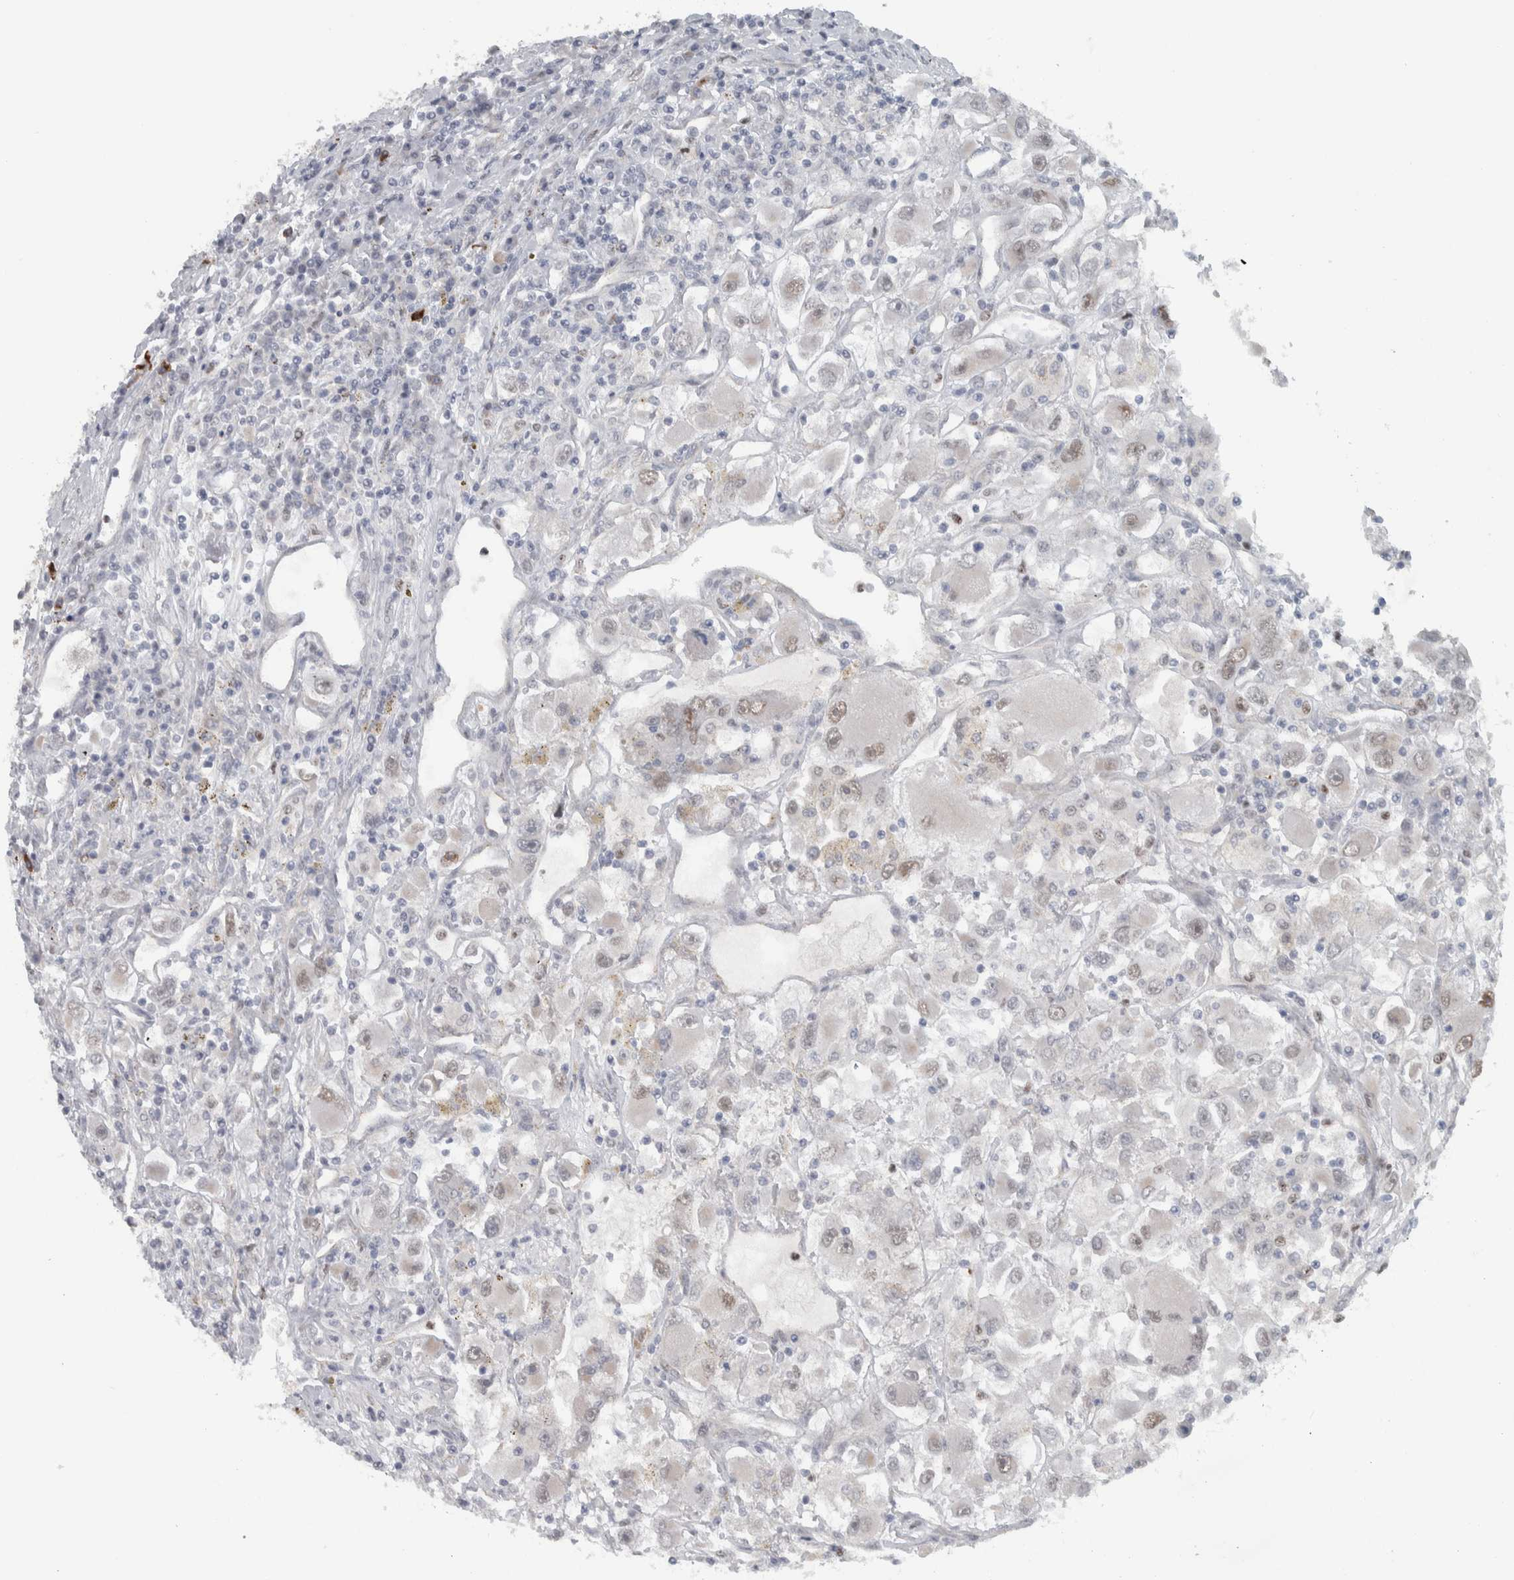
{"staining": {"intensity": "weak", "quantity": "<25%", "location": "nuclear"}, "tissue": "renal cancer", "cell_type": "Tumor cells", "image_type": "cancer", "snomed": [{"axis": "morphology", "description": "Adenocarcinoma, NOS"}, {"axis": "topography", "description": "Kidney"}], "caption": "The immunohistochemistry (IHC) photomicrograph has no significant expression in tumor cells of adenocarcinoma (renal) tissue.", "gene": "ADPRM", "patient": {"sex": "female", "age": 52}}